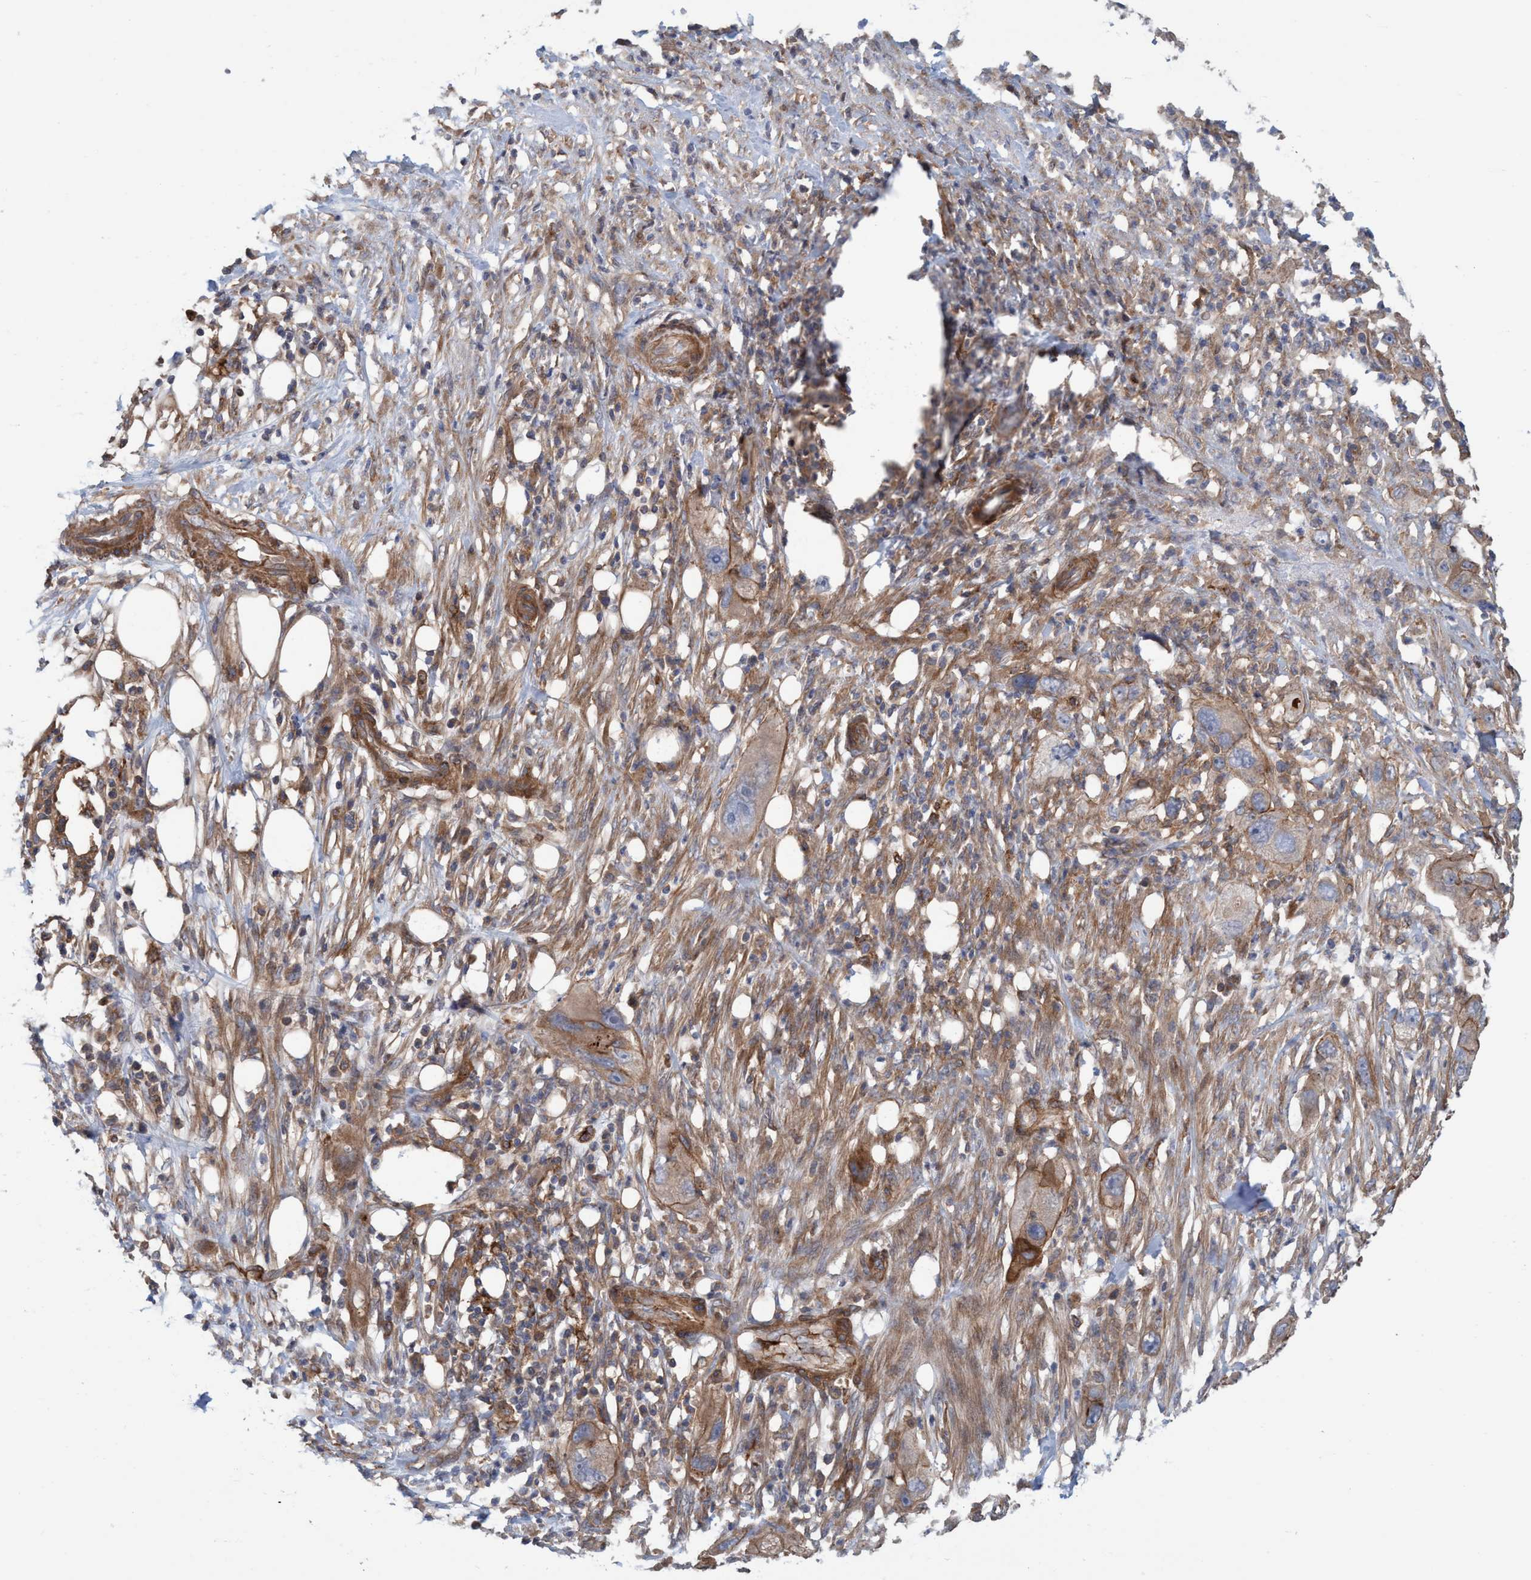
{"staining": {"intensity": "strong", "quantity": ">75%", "location": "cytoplasmic/membranous"}, "tissue": "pancreatic cancer", "cell_type": "Tumor cells", "image_type": "cancer", "snomed": [{"axis": "morphology", "description": "Adenocarcinoma, NOS"}, {"axis": "topography", "description": "Pancreas"}], "caption": "Adenocarcinoma (pancreatic) stained with a brown dye reveals strong cytoplasmic/membranous positive positivity in about >75% of tumor cells.", "gene": "SPECC1", "patient": {"sex": "female", "age": 78}}